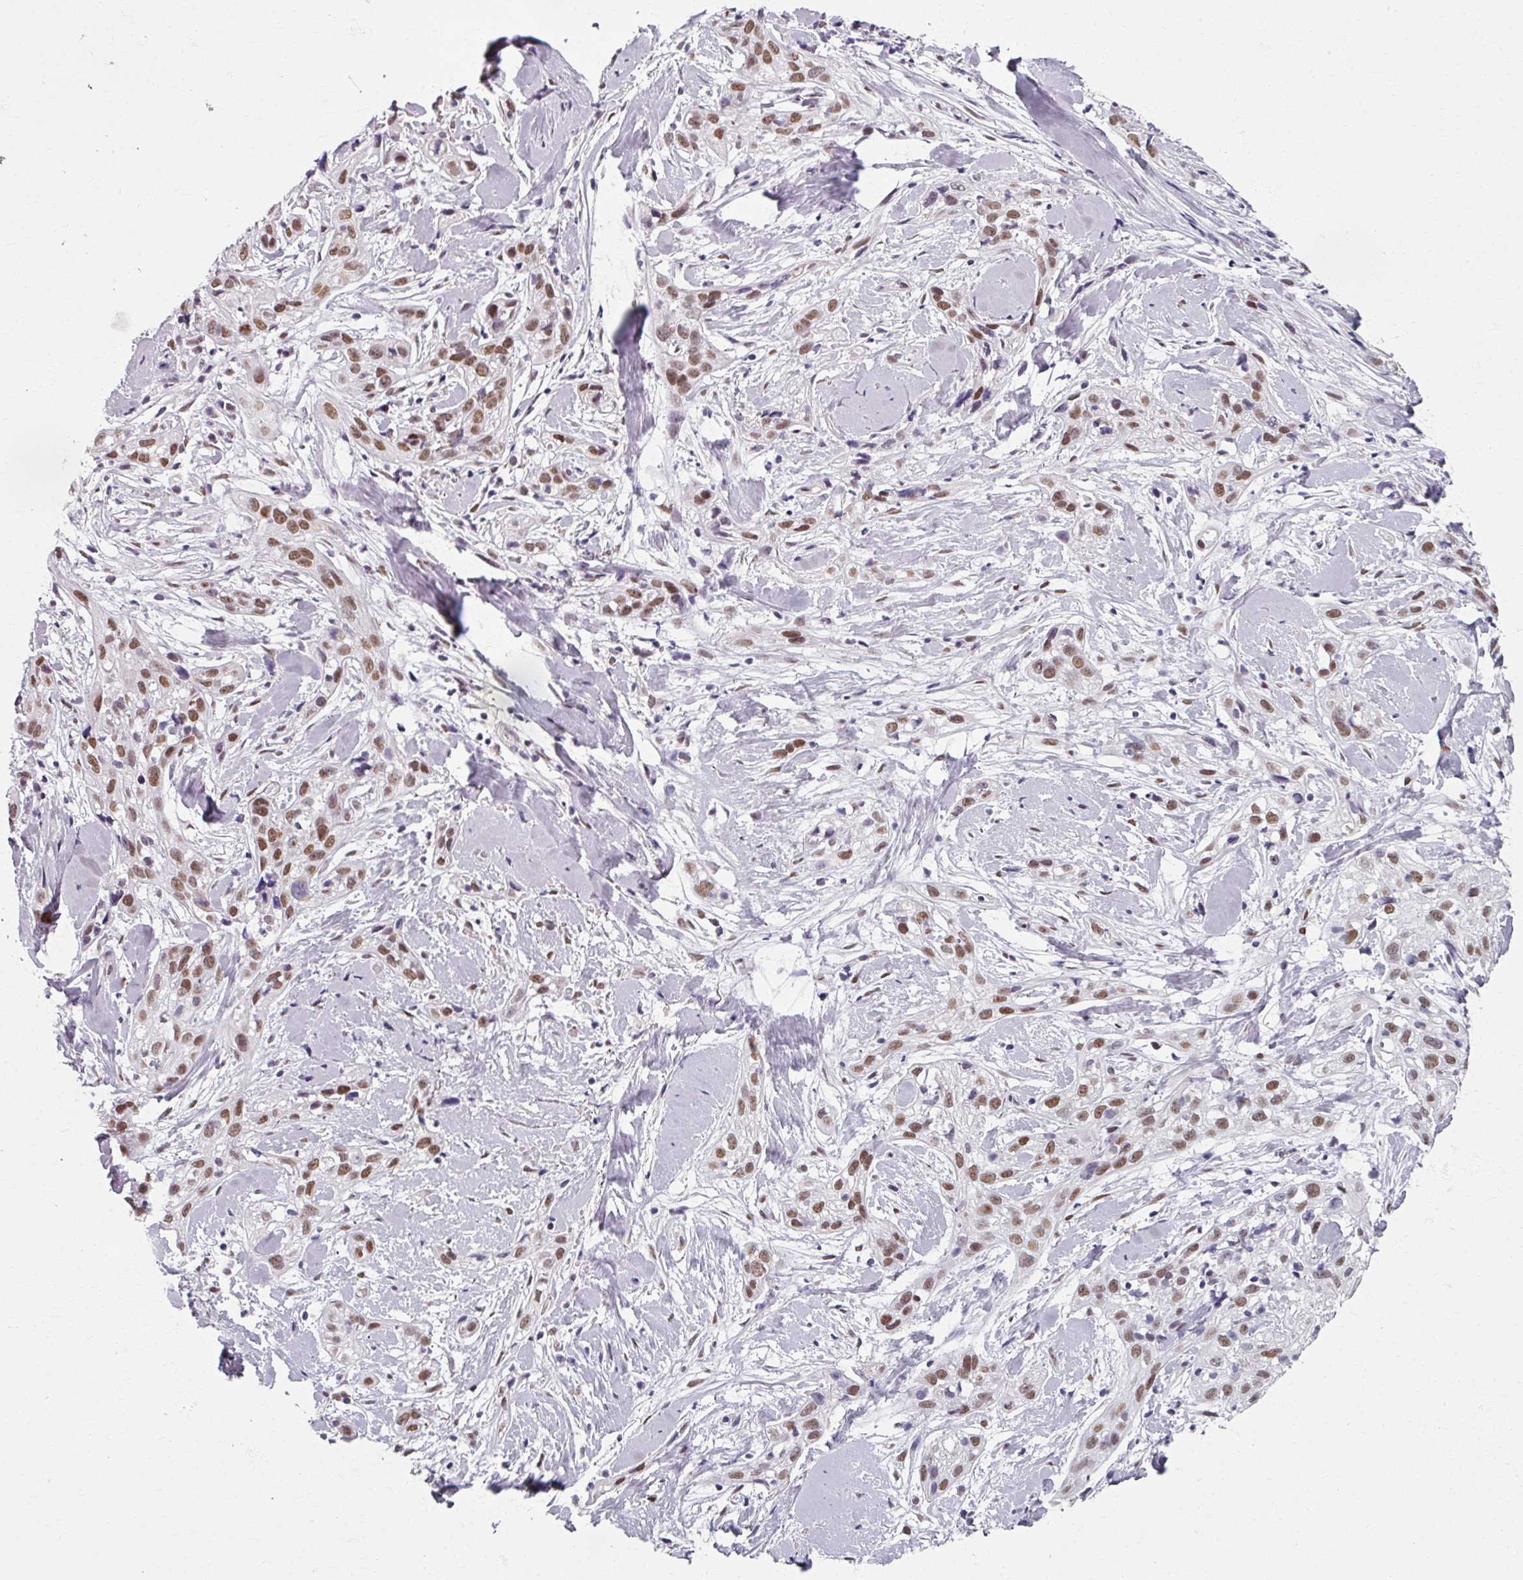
{"staining": {"intensity": "moderate", "quantity": ">75%", "location": "nuclear"}, "tissue": "skin cancer", "cell_type": "Tumor cells", "image_type": "cancer", "snomed": [{"axis": "morphology", "description": "Squamous cell carcinoma, NOS"}, {"axis": "topography", "description": "Skin"}], "caption": "About >75% of tumor cells in skin cancer display moderate nuclear protein staining as visualized by brown immunohistochemical staining.", "gene": "RIPOR3", "patient": {"sex": "male", "age": 82}}